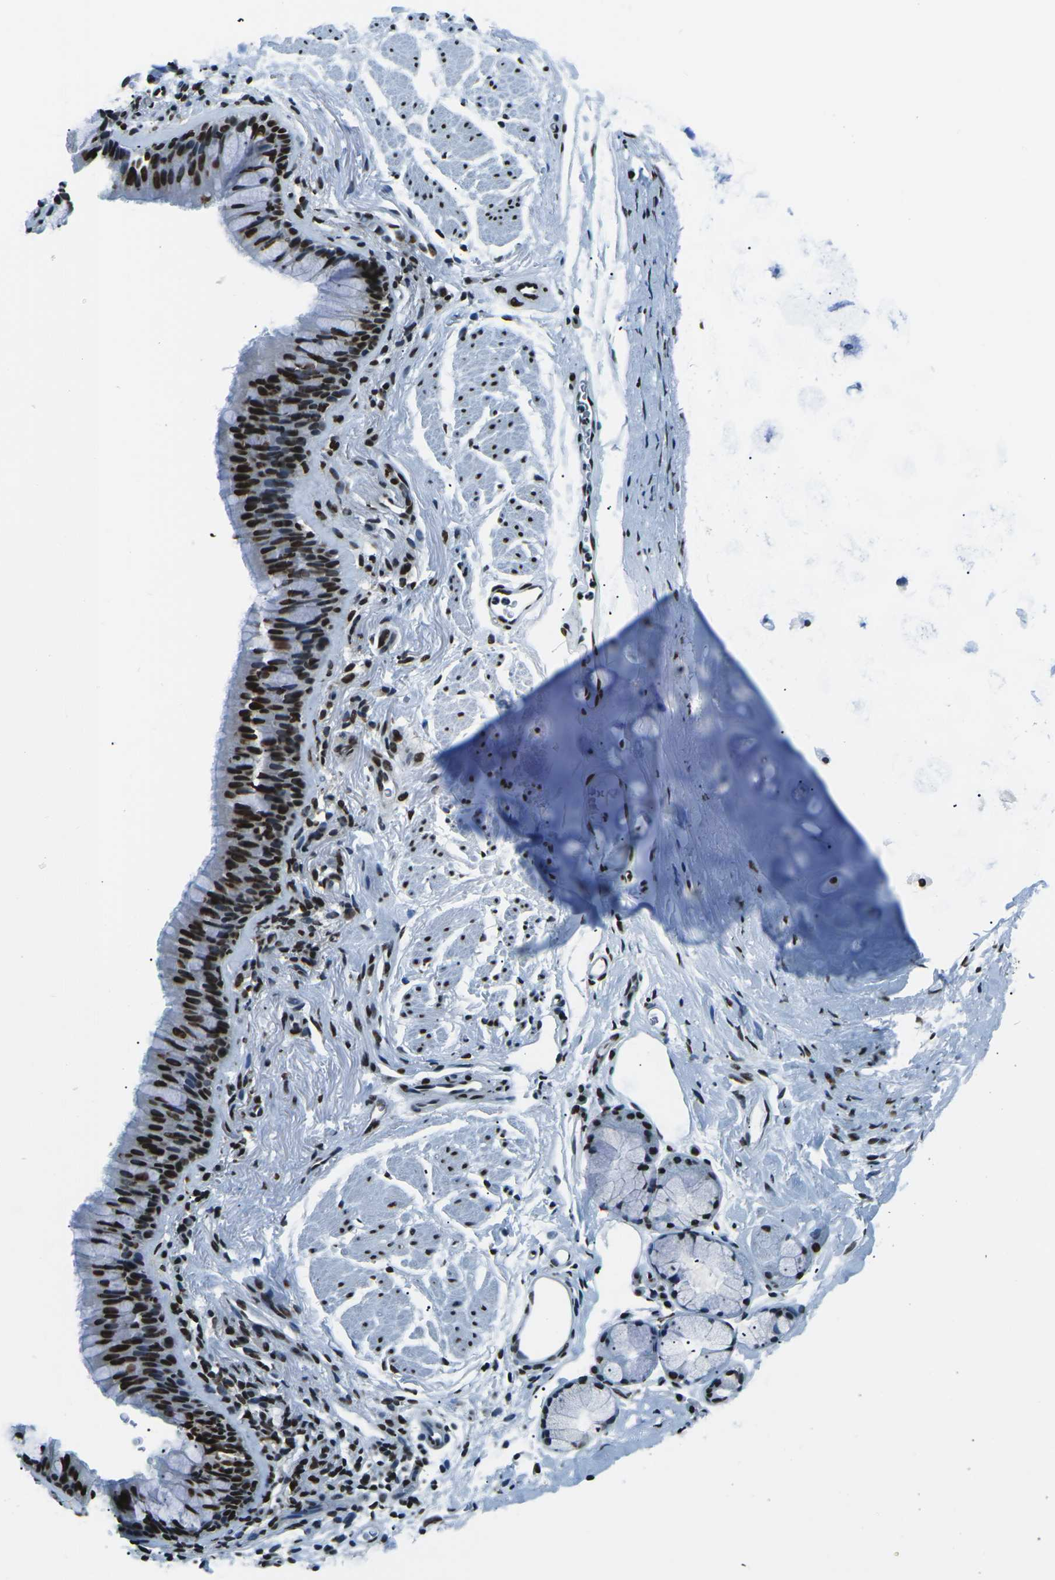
{"staining": {"intensity": "moderate", "quantity": ">75%", "location": "nuclear"}, "tissue": "adipose tissue", "cell_type": "Adipocytes", "image_type": "normal", "snomed": [{"axis": "morphology", "description": "Normal tissue, NOS"}, {"axis": "topography", "description": "Cartilage tissue"}, {"axis": "topography", "description": "Bronchus"}], "caption": "Immunohistochemistry (IHC) staining of normal adipose tissue, which exhibits medium levels of moderate nuclear expression in about >75% of adipocytes indicating moderate nuclear protein positivity. The staining was performed using DAB (3,3'-diaminobenzidine) (brown) for protein detection and nuclei were counterstained in hematoxylin (blue).", "gene": "HNRNPL", "patient": {"sex": "female", "age": 53}}